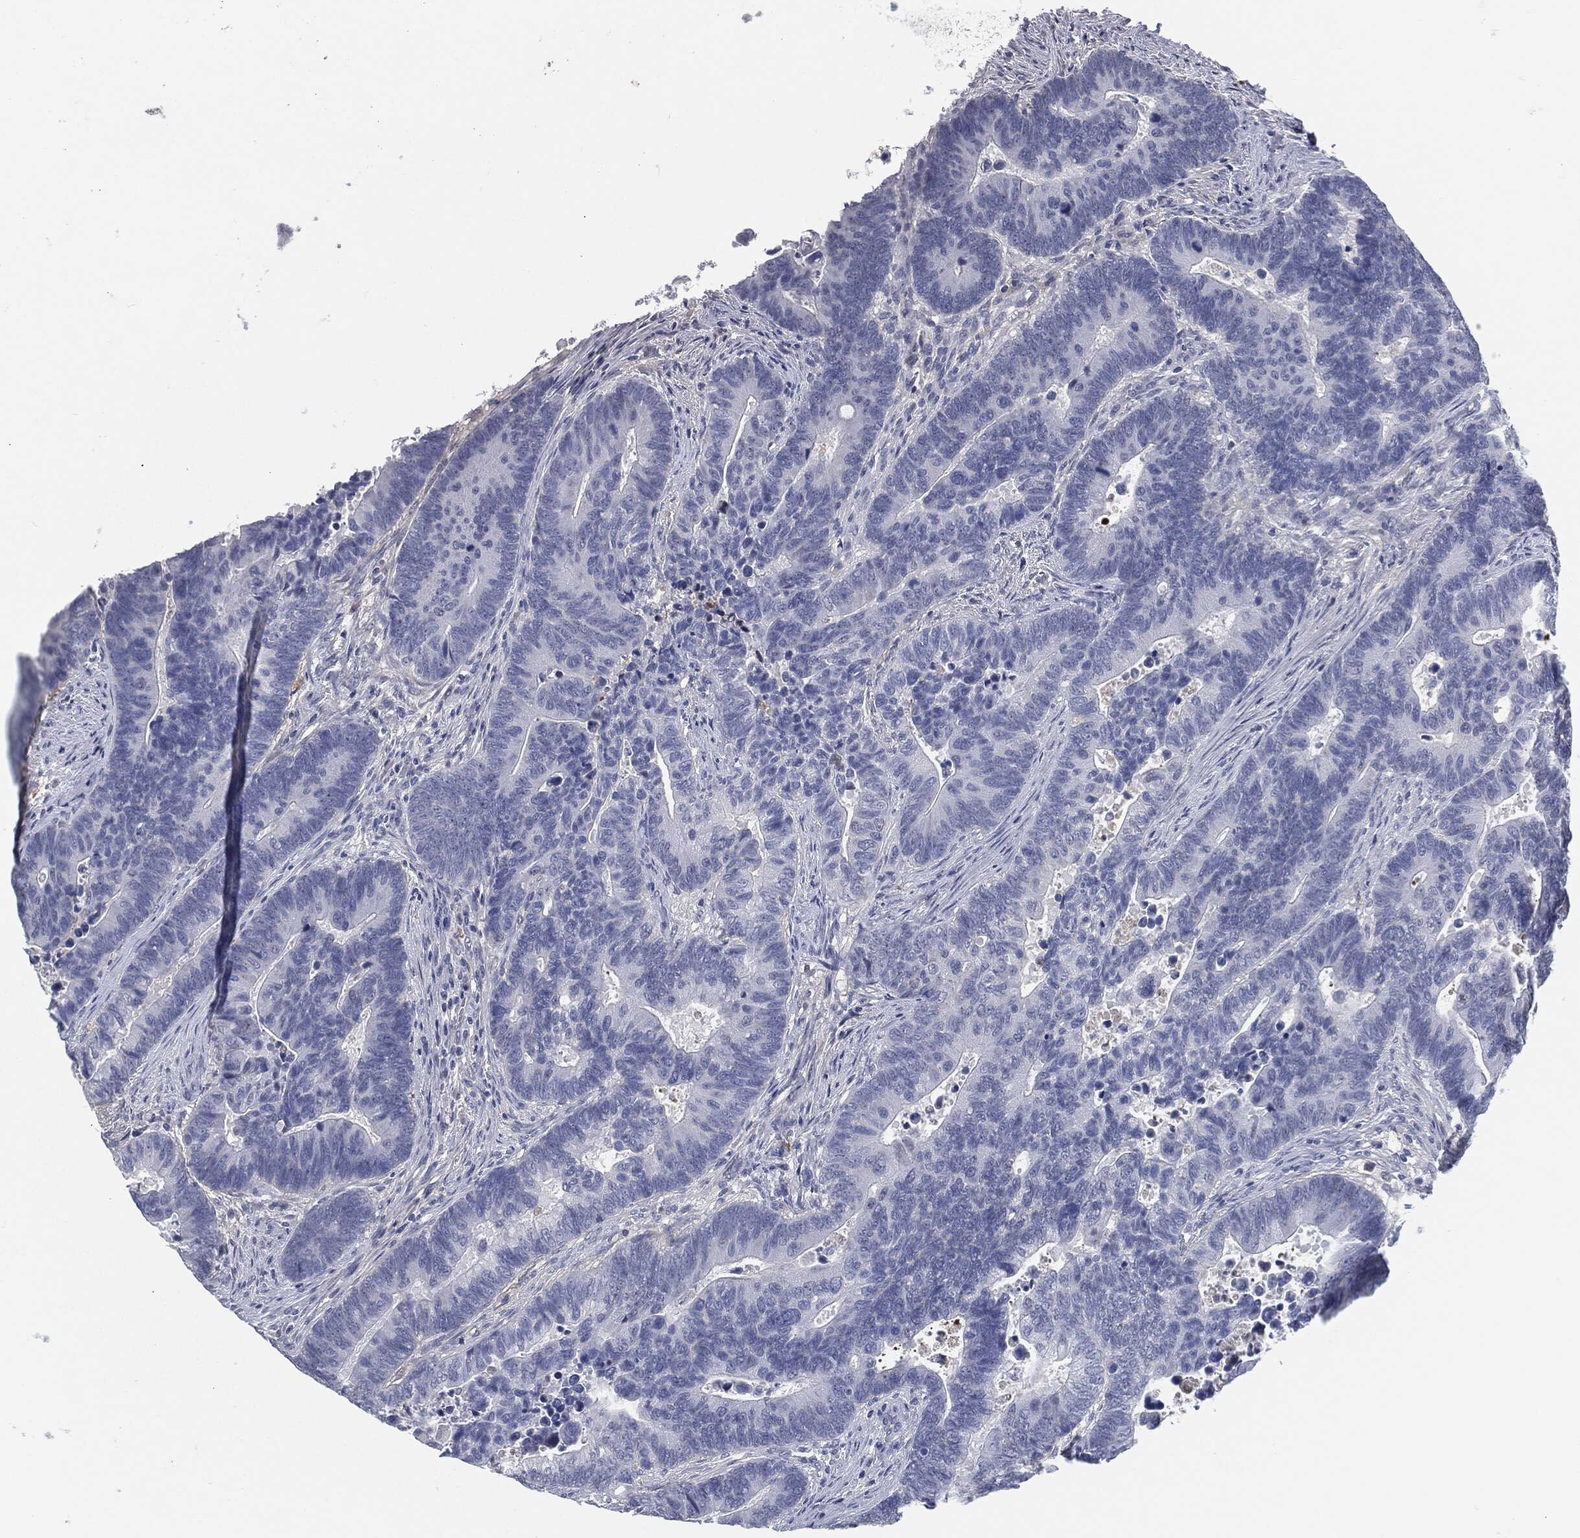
{"staining": {"intensity": "negative", "quantity": "none", "location": "none"}, "tissue": "colorectal cancer", "cell_type": "Tumor cells", "image_type": "cancer", "snomed": [{"axis": "morphology", "description": "Adenocarcinoma, NOS"}, {"axis": "topography", "description": "Colon"}], "caption": "High power microscopy image of an immunohistochemistry micrograph of colorectal cancer, revealing no significant positivity in tumor cells.", "gene": "MST1", "patient": {"sex": "male", "age": 75}}